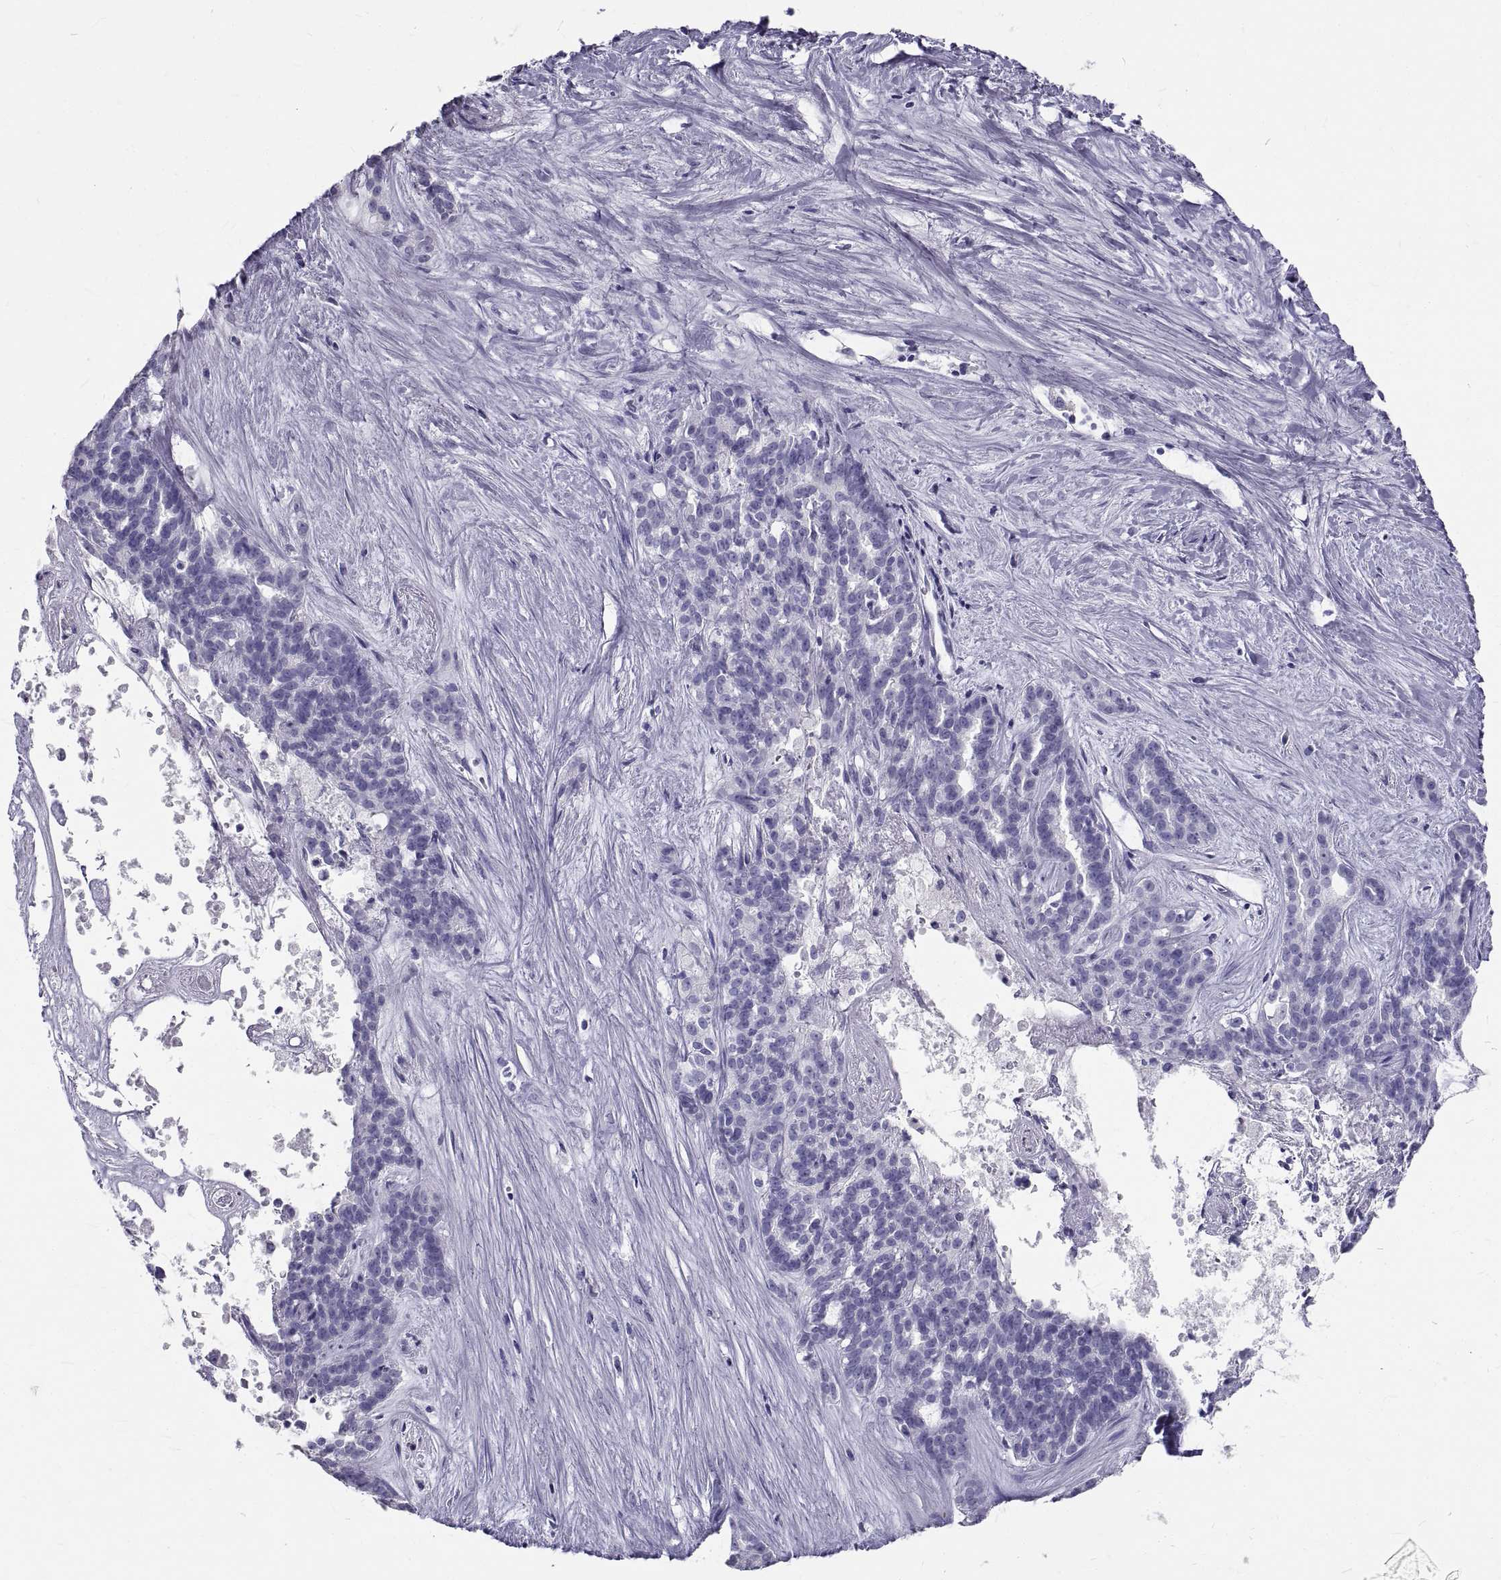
{"staining": {"intensity": "negative", "quantity": "none", "location": "none"}, "tissue": "liver cancer", "cell_type": "Tumor cells", "image_type": "cancer", "snomed": [{"axis": "morphology", "description": "Cholangiocarcinoma"}, {"axis": "topography", "description": "Liver"}], "caption": "Tumor cells are negative for protein expression in human liver cancer. (IHC, brightfield microscopy, high magnification).", "gene": "GNG12", "patient": {"sex": "female", "age": 47}}